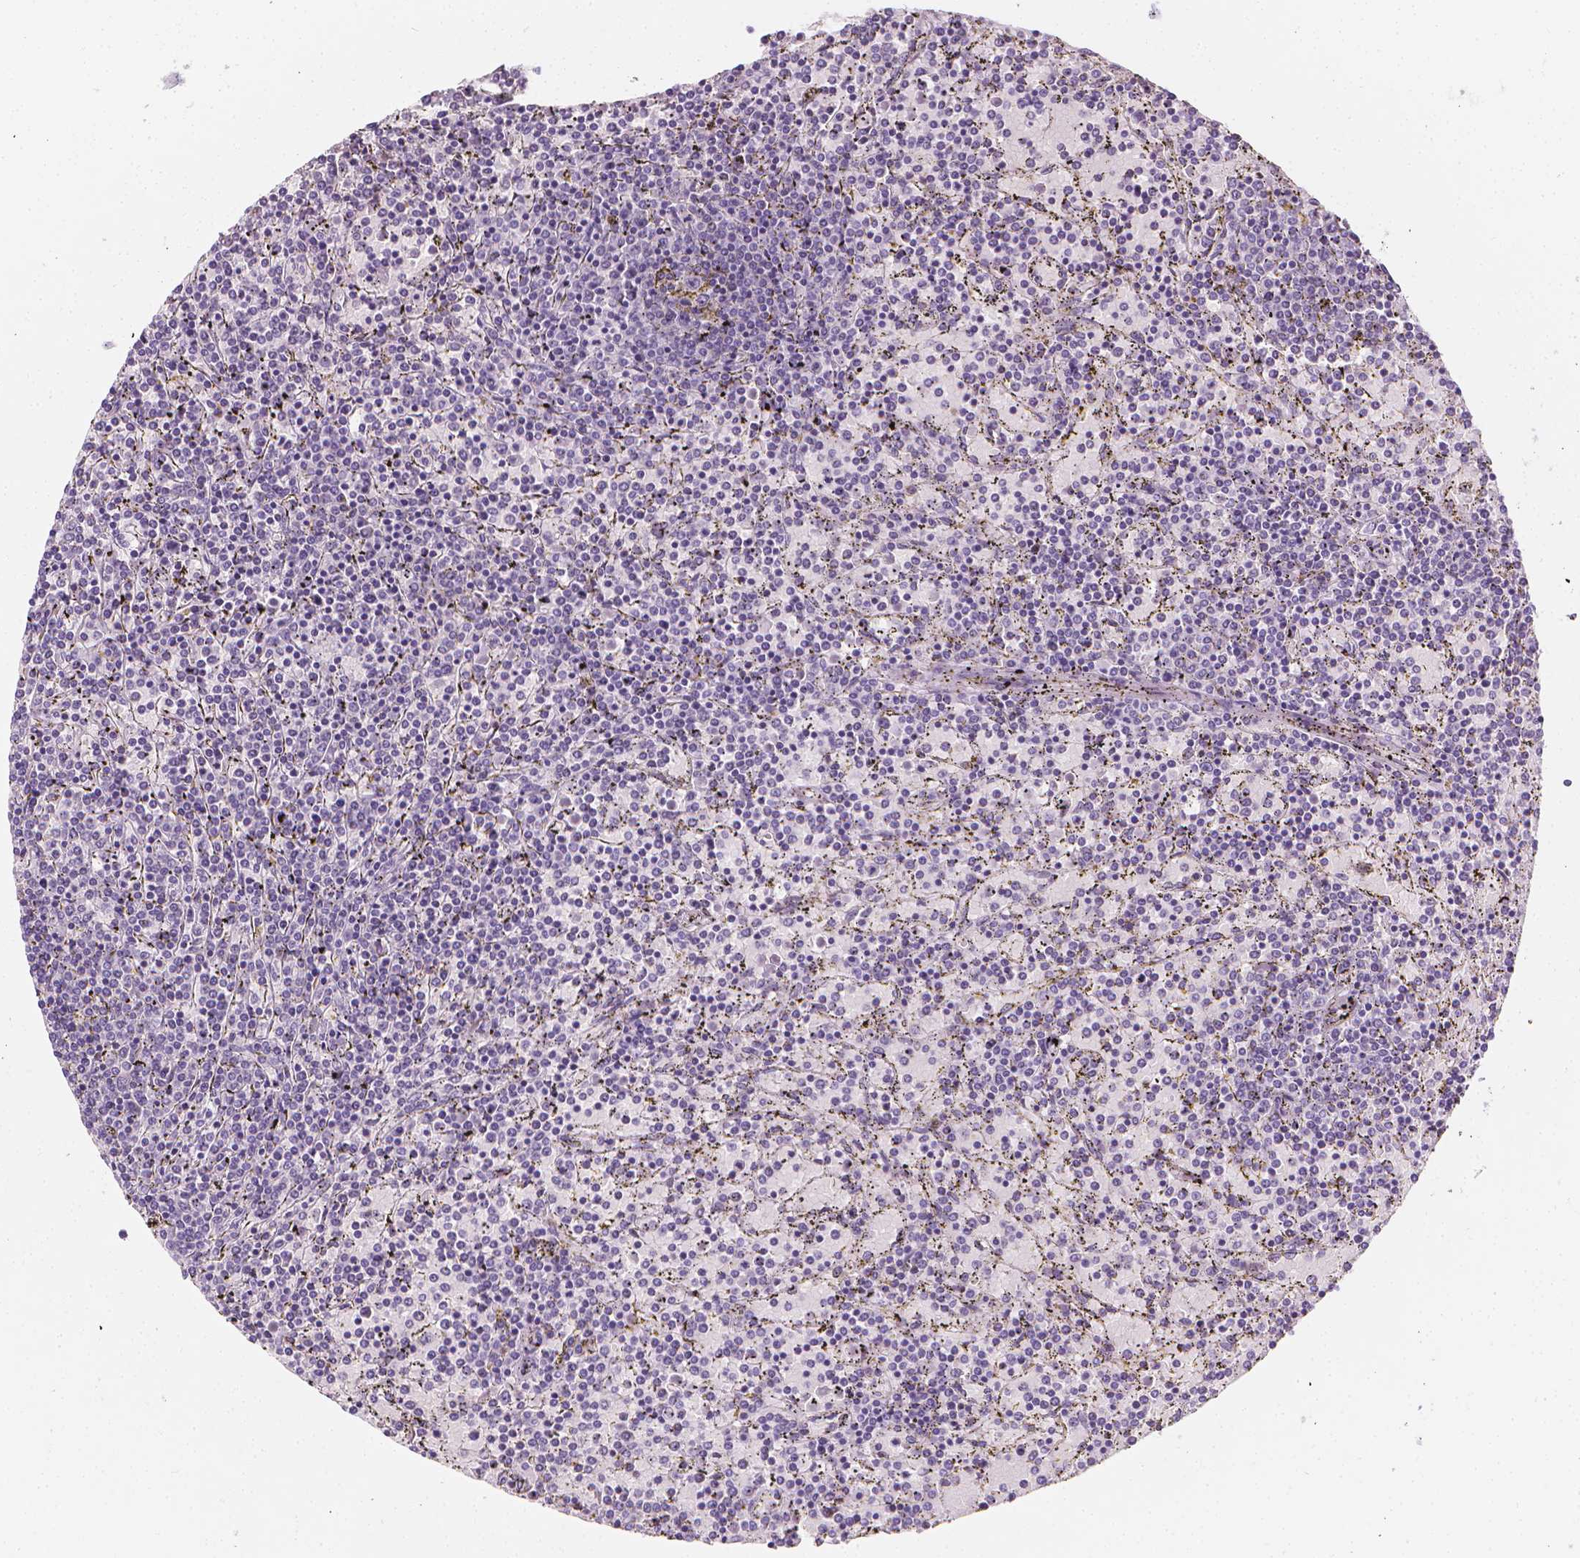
{"staining": {"intensity": "negative", "quantity": "none", "location": "none"}, "tissue": "lymphoma", "cell_type": "Tumor cells", "image_type": "cancer", "snomed": [{"axis": "morphology", "description": "Malignant lymphoma, non-Hodgkin's type, Low grade"}, {"axis": "topography", "description": "Spleen"}], "caption": "Immunohistochemistry photomicrograph of lymphoma stained for a protein (brown), which shows no positivity in tumor cells. (Brightfield microscopy of DAB immunohistochemistry (IHC) at high magnification).", "gene": "DCAF8L1", "patient": {"sex": "female", "age": 77}}